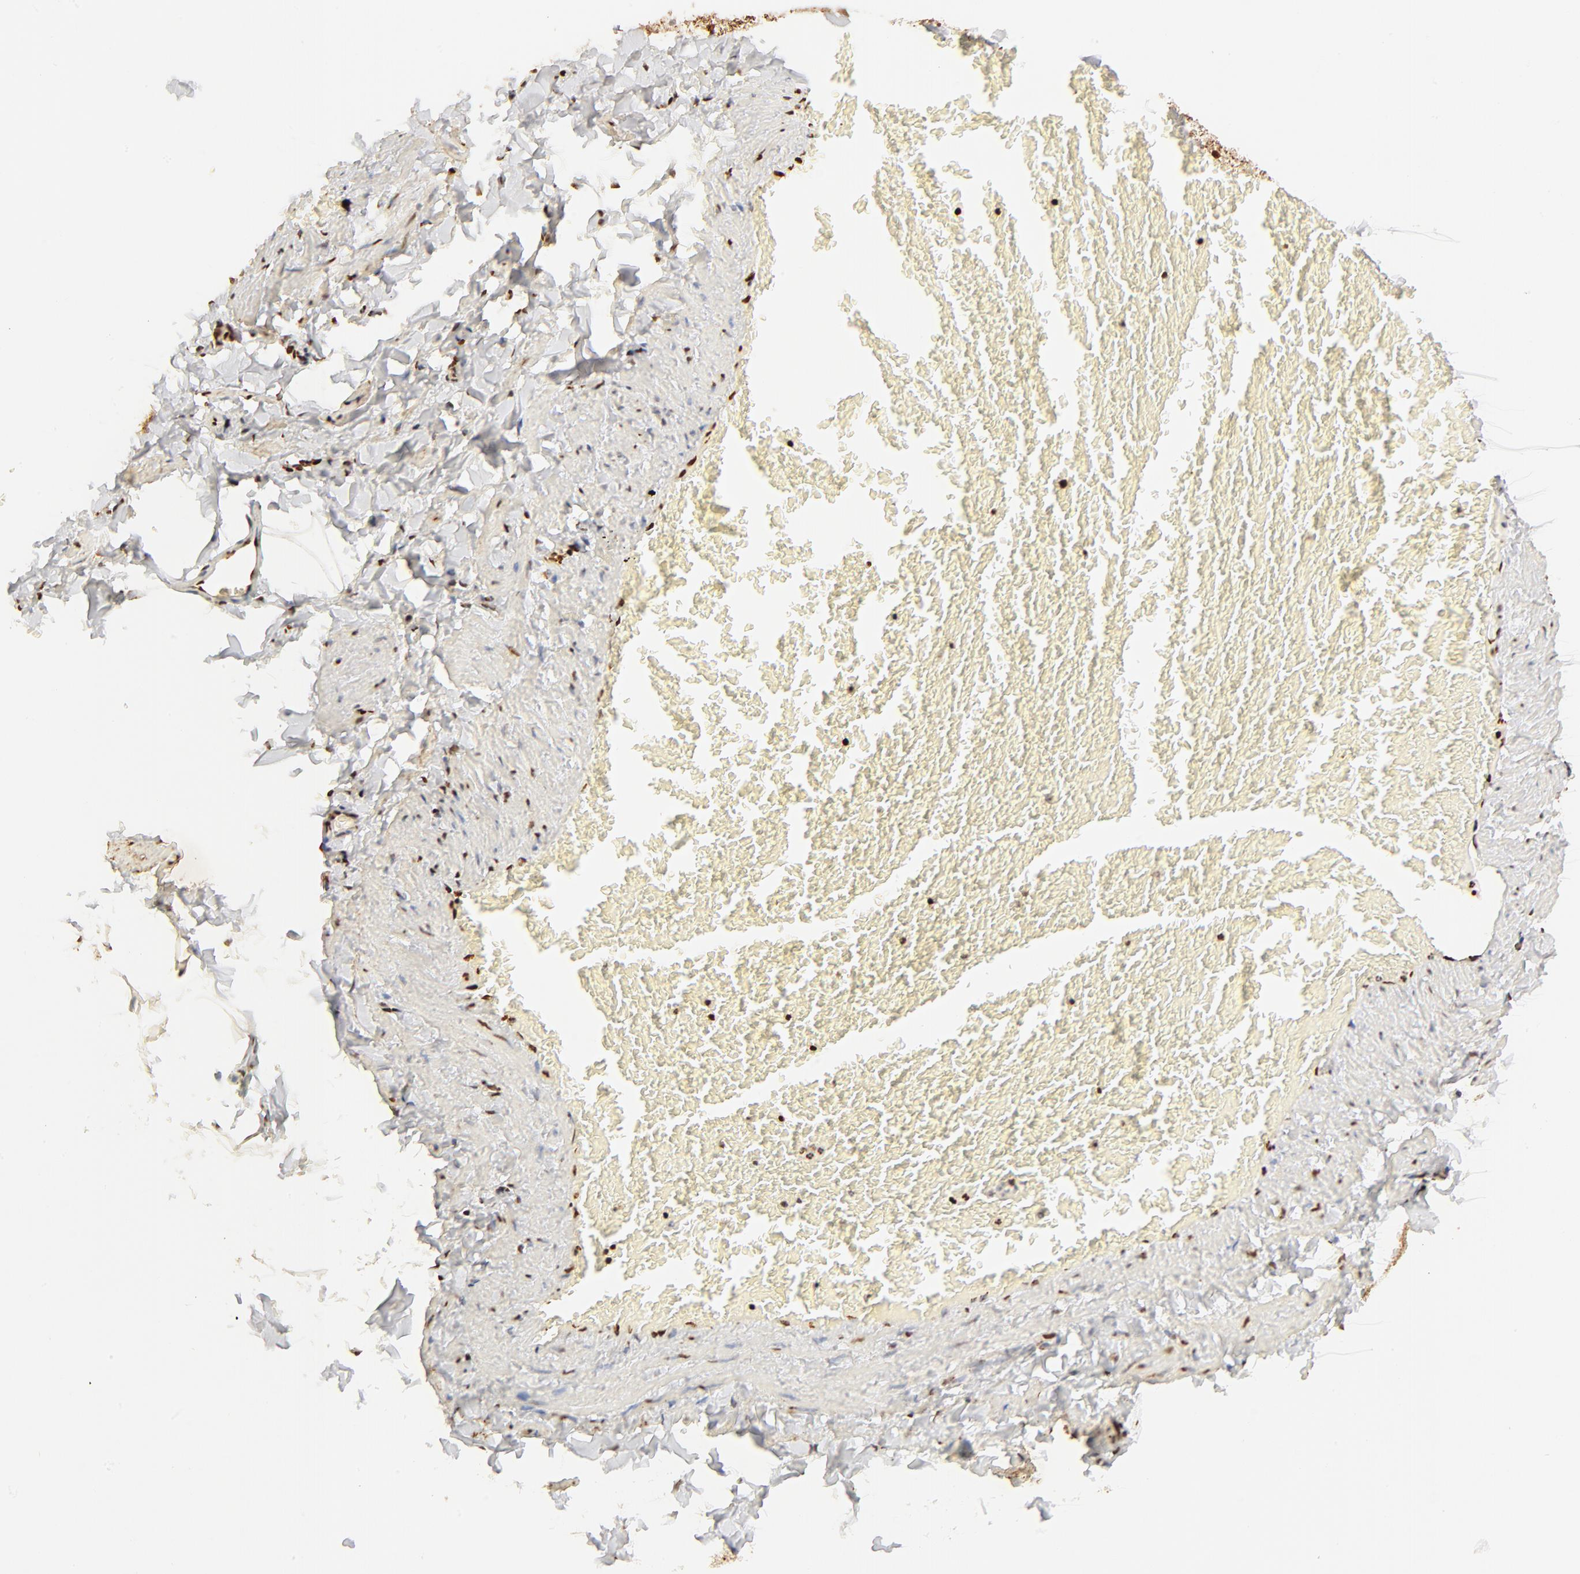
{"staining": {"intensity": "strong", "quantity": ">75%", "location": "cytoplasmic/membranous,nuclear"}, "tissue": "adipose tissue", "cell_type": "Adipocytes", "image_type": "normal", "snomed": [{"axis": "morphology", "description": "Normal tissue, NOS"}, {"axis": "topography", "description": "Vascular tissue"}], "caption": "This is an image of IHC staining of unremarkable adipose tissue, which shows strong expression in the cytoplasmic/membranous,nuclear of adipocytes.", "gene": "FAM50A", "patient": {"sex": "male", "age": 41}}